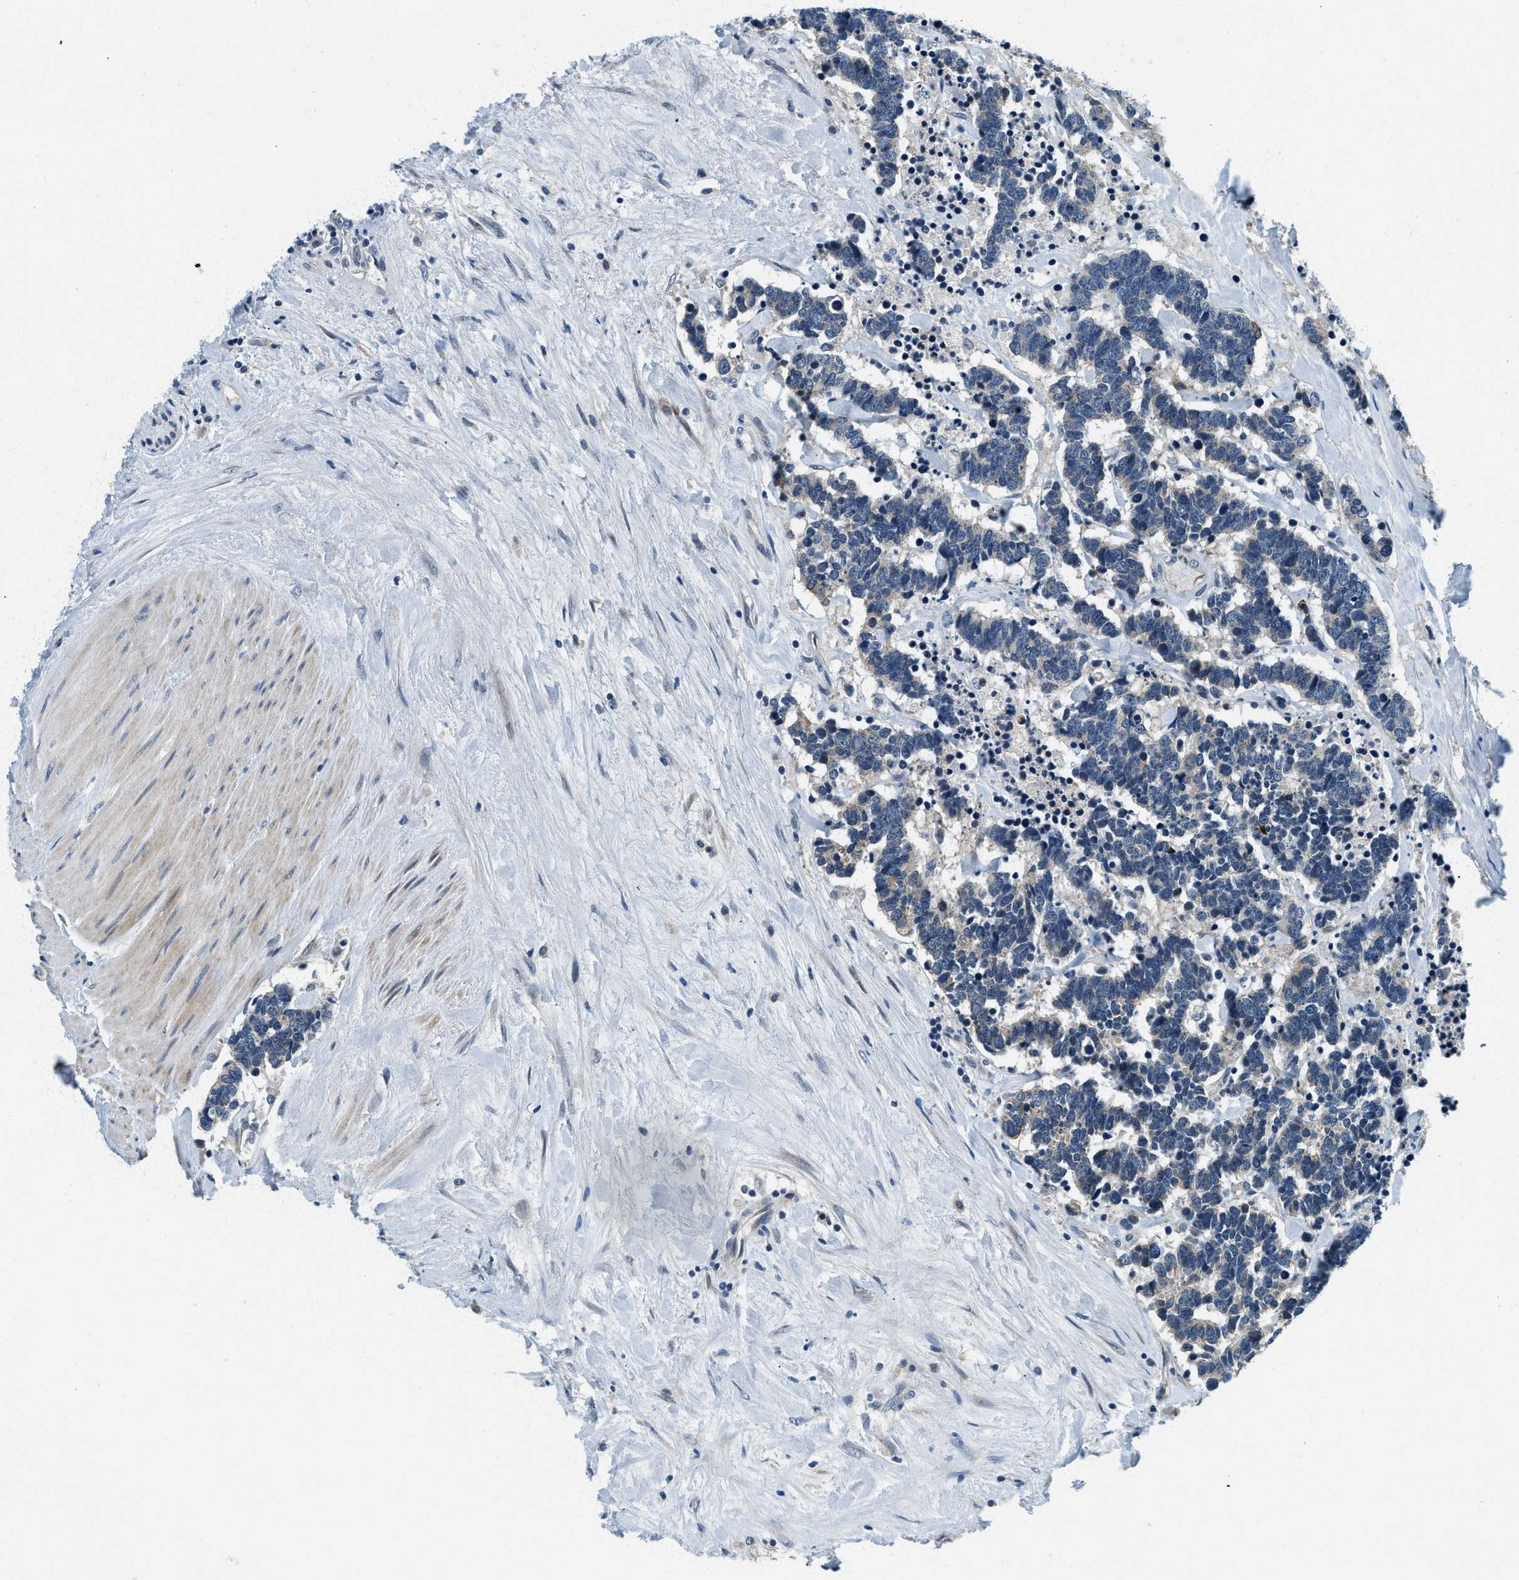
{"staining": {"intensity": "negative", "quantity": "none", "location": "none"}, "tissue": "carcinoid", "cell_type": "Tumor cells", "image_type": "cancer", "snomed": [{"axis": "morphology", "description": "Carcinoma, NOS"}, {"axis": "morphology", "description": "Carcinoid, malignant, NOS"}, {"axis": "topography", "description": "Urinary bladder"}], "caption": "Immunohistochemistry photomicrograph of neoplastic tissue: human carcinoma stained with DAB (3,3'-diaminobenzidine) displays no significant protein expression in tumor cells.", "gene": "YAE1", "patient": {"sex": "male", "age": 57}}